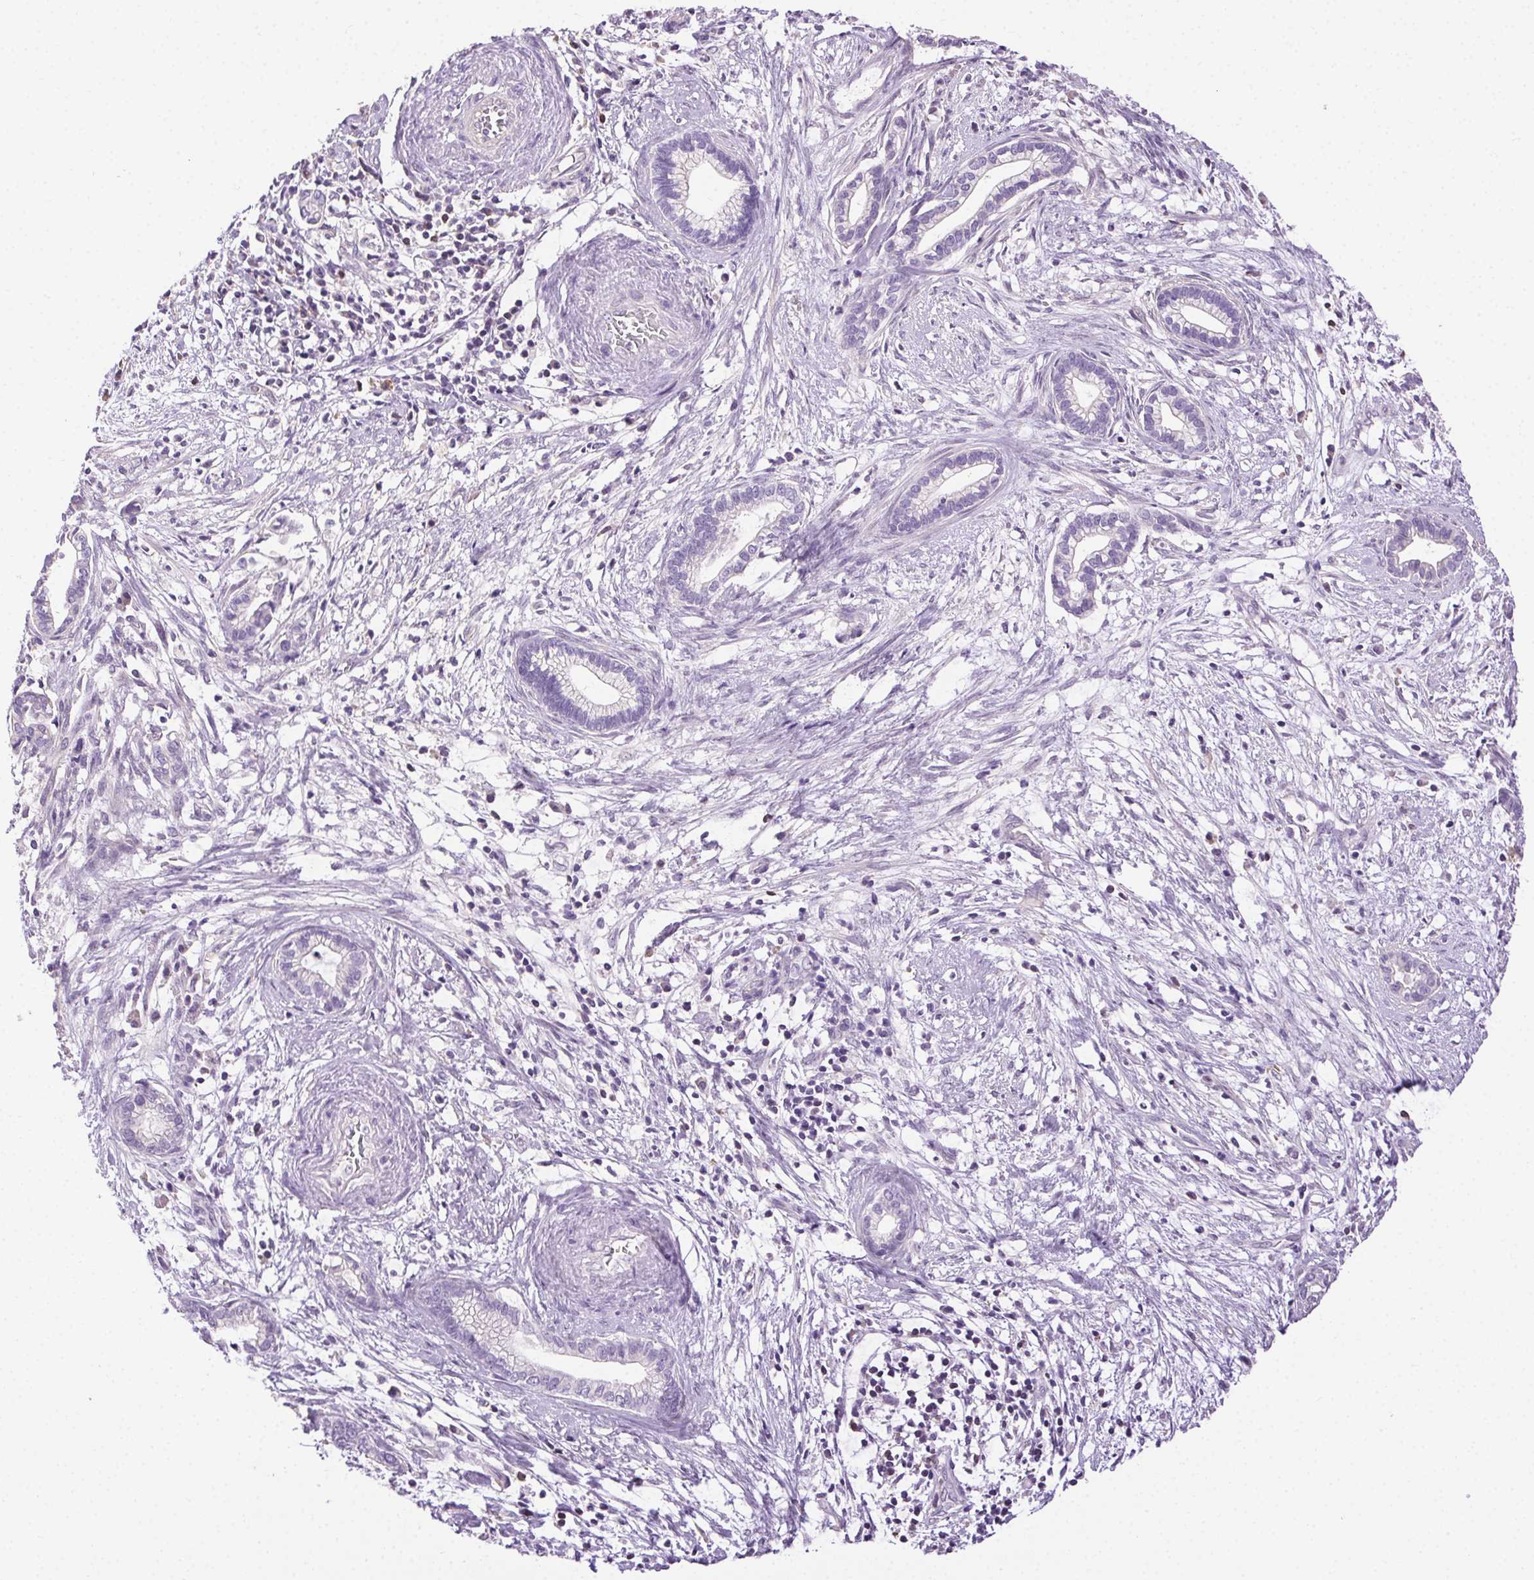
{"staining": {"intensity": "negative", "quantity": "none", "location": "none"}, "tissue": "cervical cancer", "cell_type": "Tumor cells", "image_type": "cancer", "snomed": [{"axis": "morphology", "description": "Adenocarcinoma, NOS"}, {"axis": "topography", "description": "Cervix"}], "caption": "Image shows no protein staining in tumor cells of adenocarcinoma (cervical) tissue.", "gene": "SYCE2", "patient": {"sex": "female", "age": 62}}